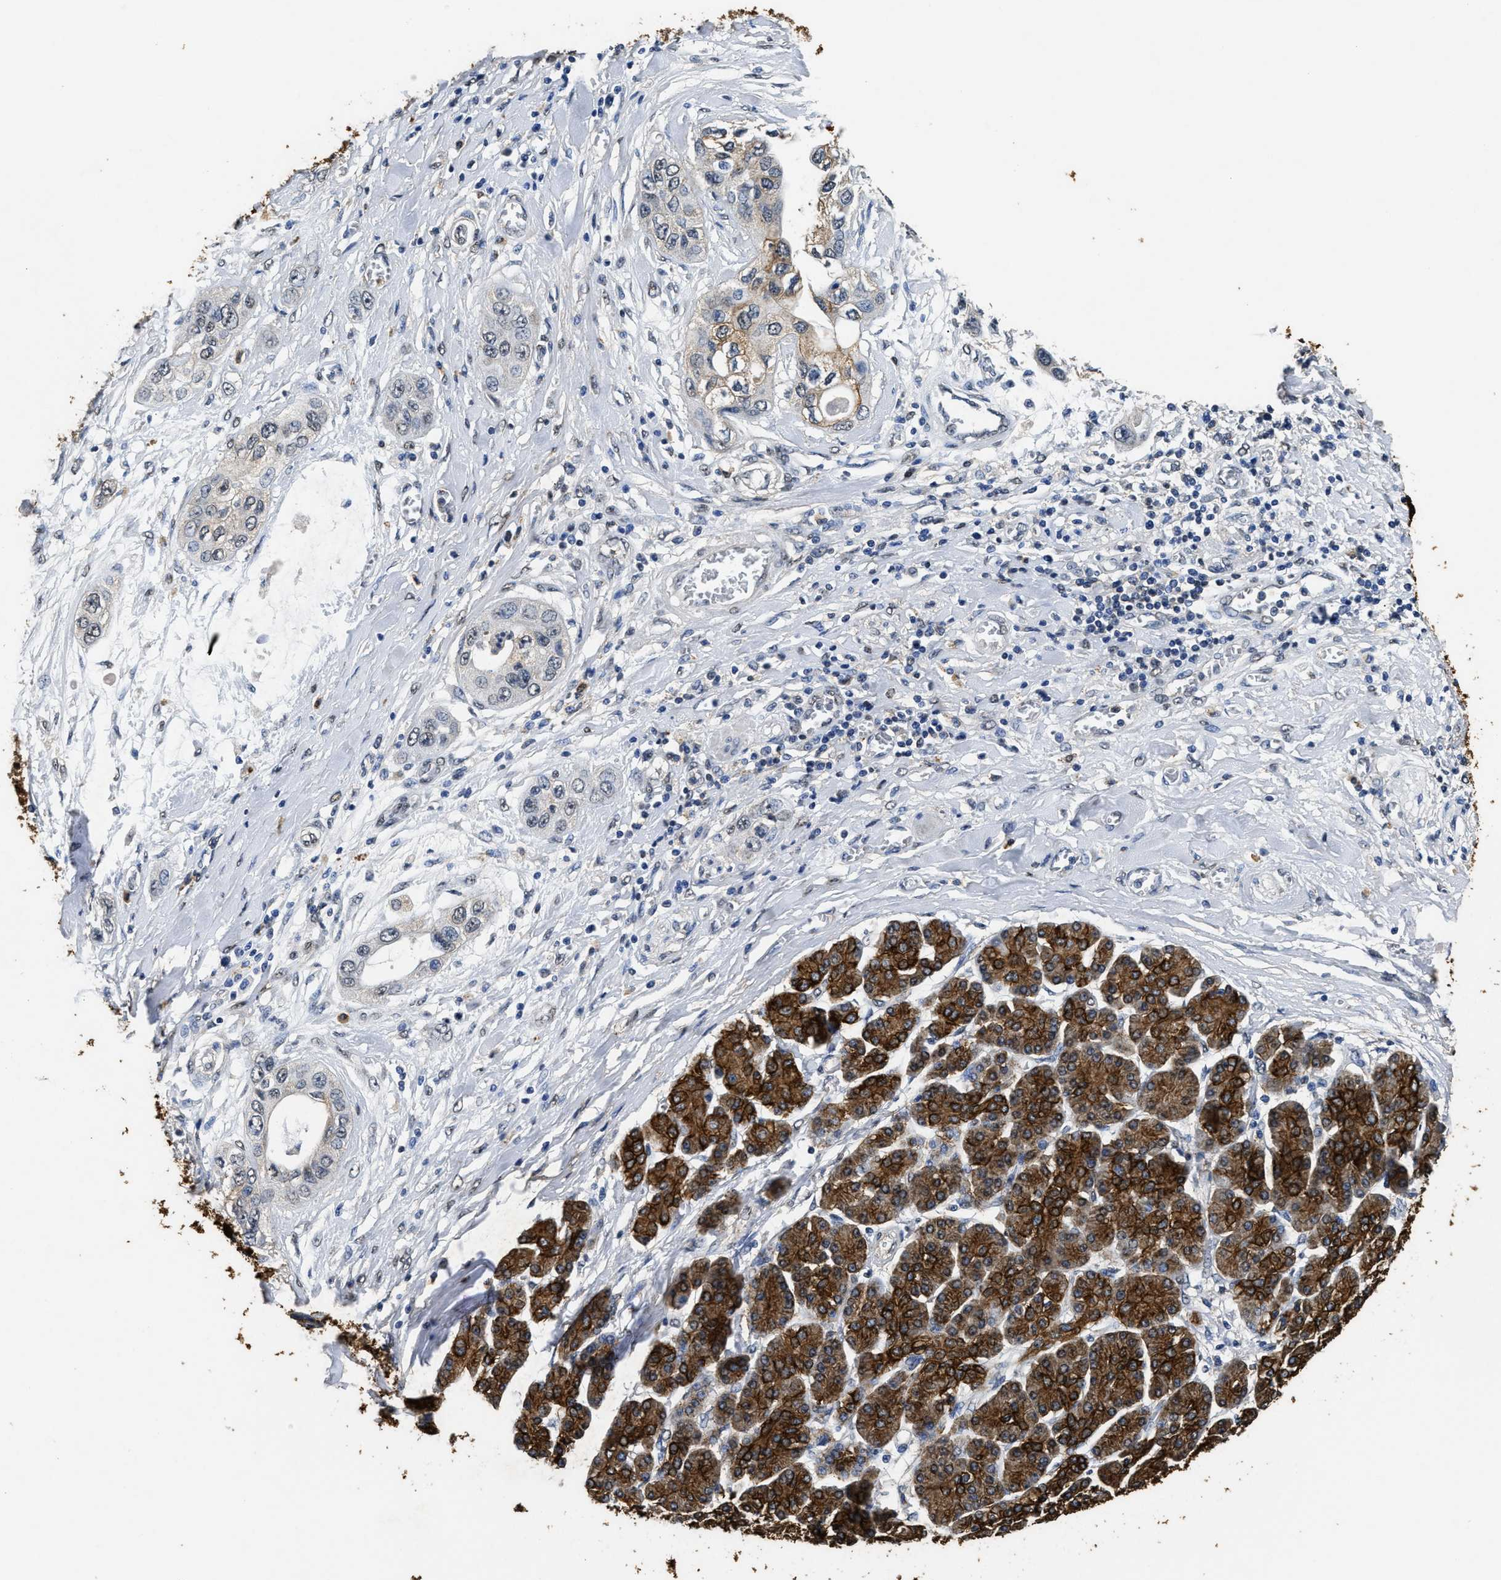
{"staining": {"intensity": "weak", "quantity": "<25%", "location": "cytoplasmic/membranous"}, "tissue": "pancreatic cancer", "cell_type": "Tumor cells", "image_type": "cancer", "snomed": [{"axis": "morphology", "description": "Adenocarcinoma, NOS"}, {"axis": "topography", "description": "Pancreas"}], "caption": "This is an immunohistochemistry histopathology image of pancreatic adenocarcinoma. There is no staining in tumor cells.", "gene": "CTNNA1", "patient": {"sex": "female", "age": 70}}